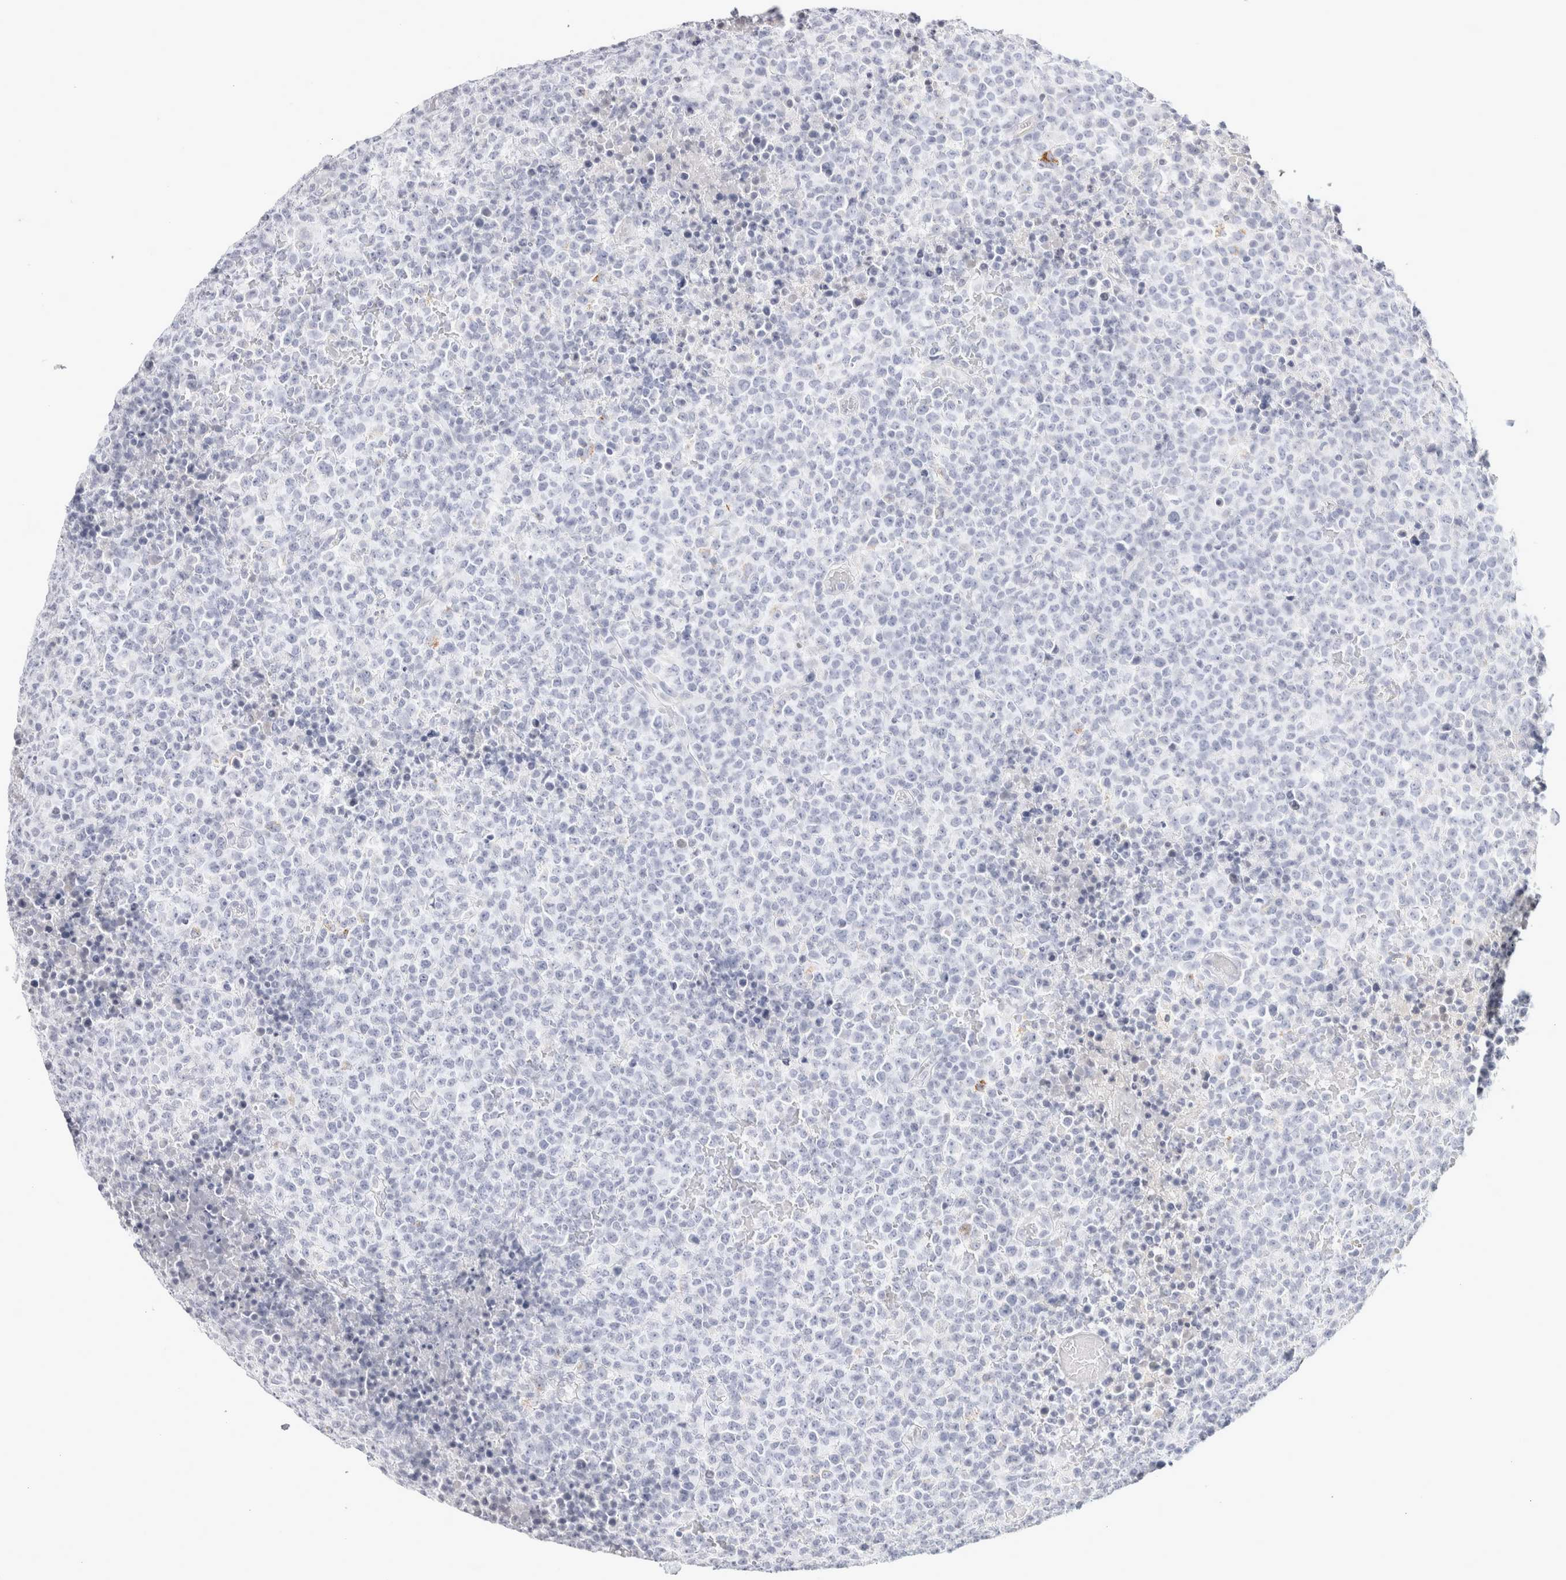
{"staining": {"intensity": "negative", "quantity": "none", "location": "none"}, "tissue": "lymphoma", "cell_type": "Tumor cells", "image_type": "cancer", "snomed": [{"axis": "morphology", "description": "Malignant lymphoma, non-Hodgkin's type, High grade"}, {"axis": "topography", "description": "Lymph node"}], "caption": "A high-resolution photomicrograph shows IHC staining of lymphoma, which reveals no significant staining in tumor cells.", "gene": "GARIN1A", "patient": {"sex": "male", "age": 13}}